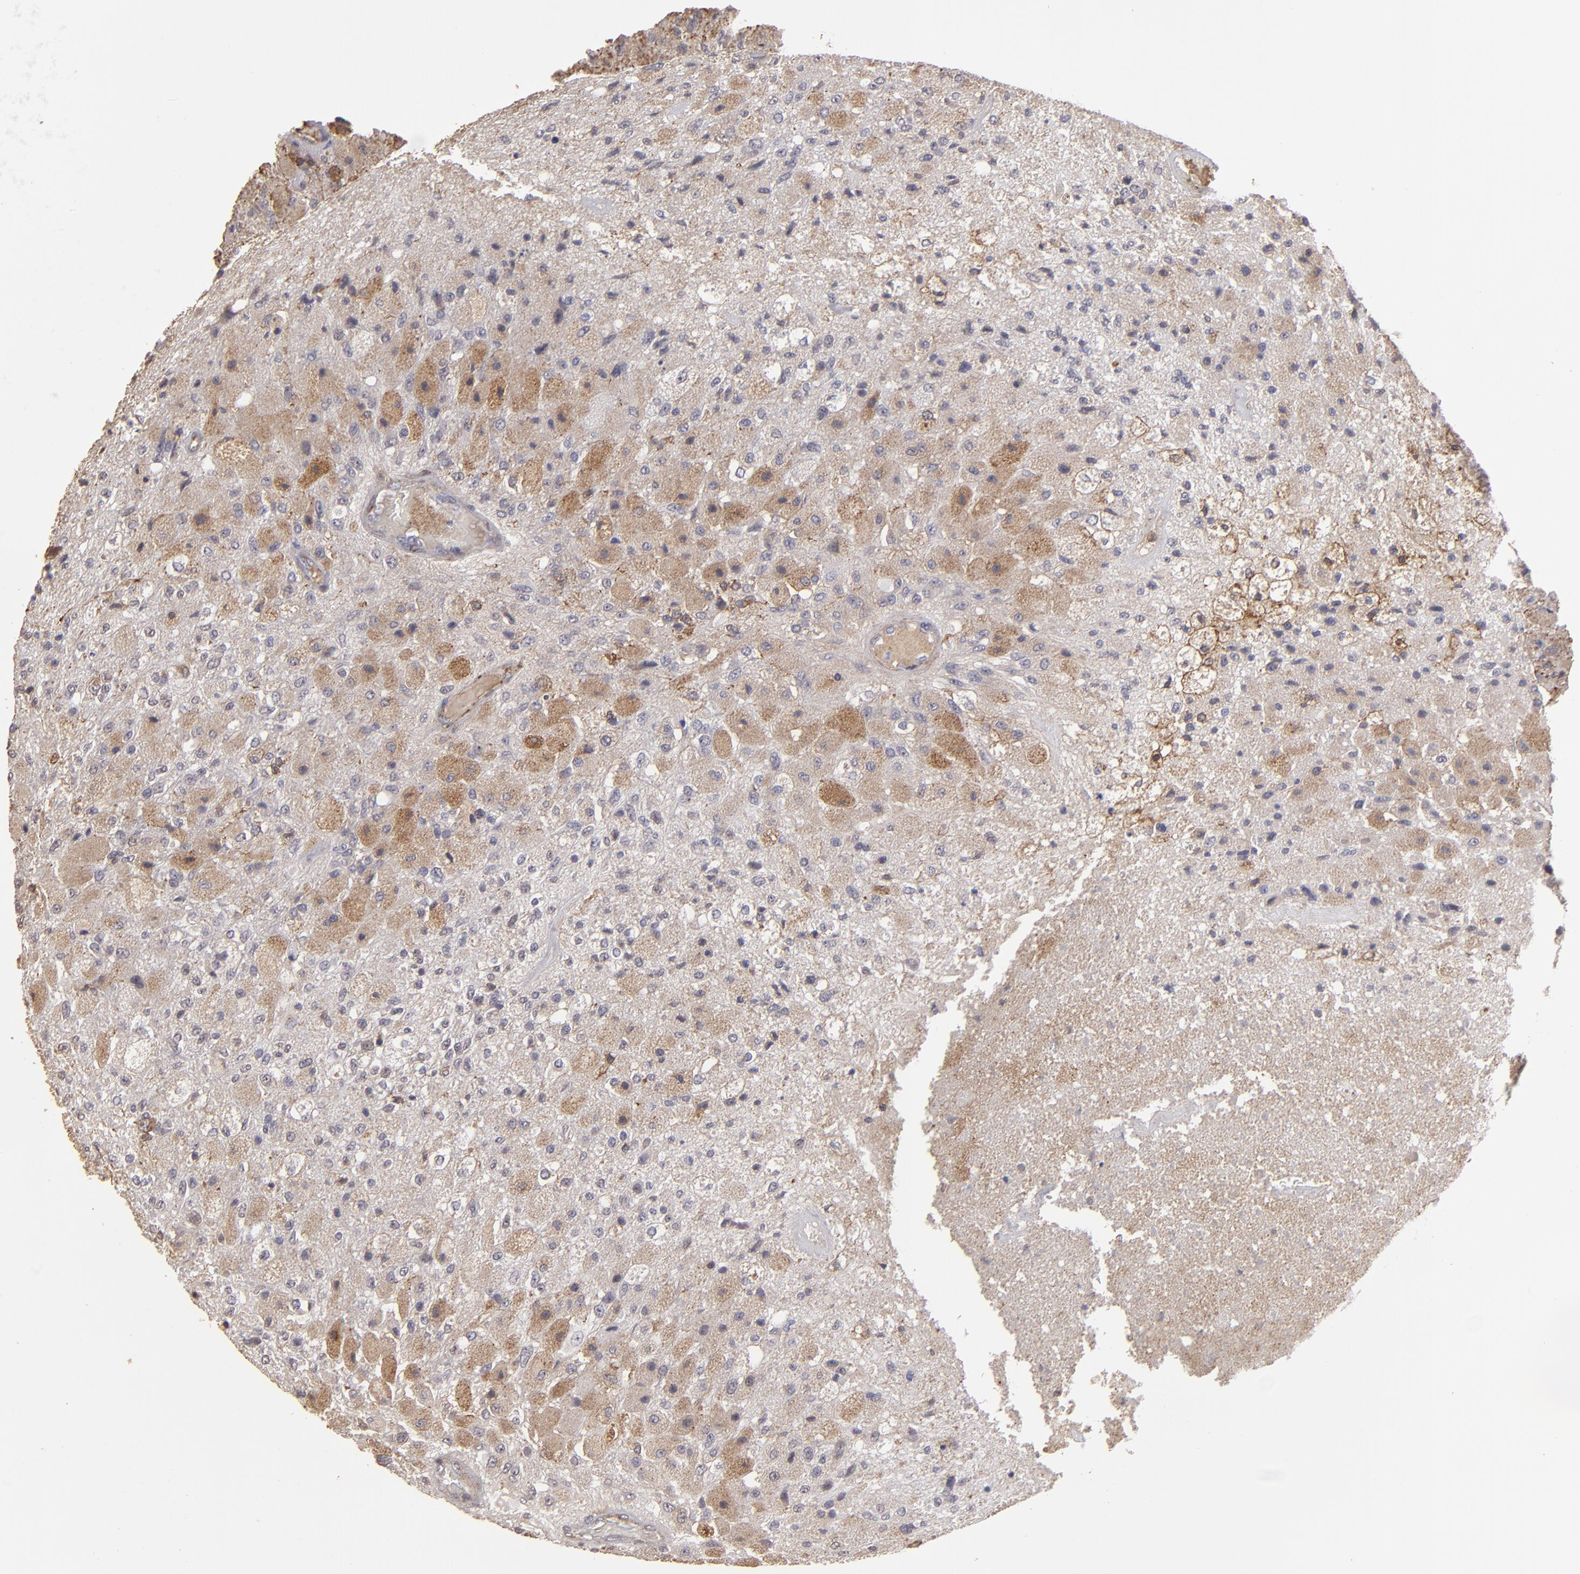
{"staining": {"intensity": "moderate", "quantity": "25%-75%", "location": "cytoplasmic/membranous"}, "tissue": "glioma", "cell_type": "Tumor cells", "image_type": "cancer", "snomed": [{"axis": "morphology", "description": "Normal tissue, NOS"}, {"axis": "morphology", "description": "Glioma, malignant, High grade"}, {"axis": "topography", "description": "Cerebral cortex"}], "caption": "Immunohistochemistry micrograph of neoplastic tissue: glioma stained using immunohistochemistry (IHC) displays medium levels of moderate protein expression localized specifically in the cytoplasmic/membranous of tumor cells, appearing as a cytoplasmic/membranous brown color.", "gene": "ITGB5", "patient": {"sex": "male", "age": 77}}